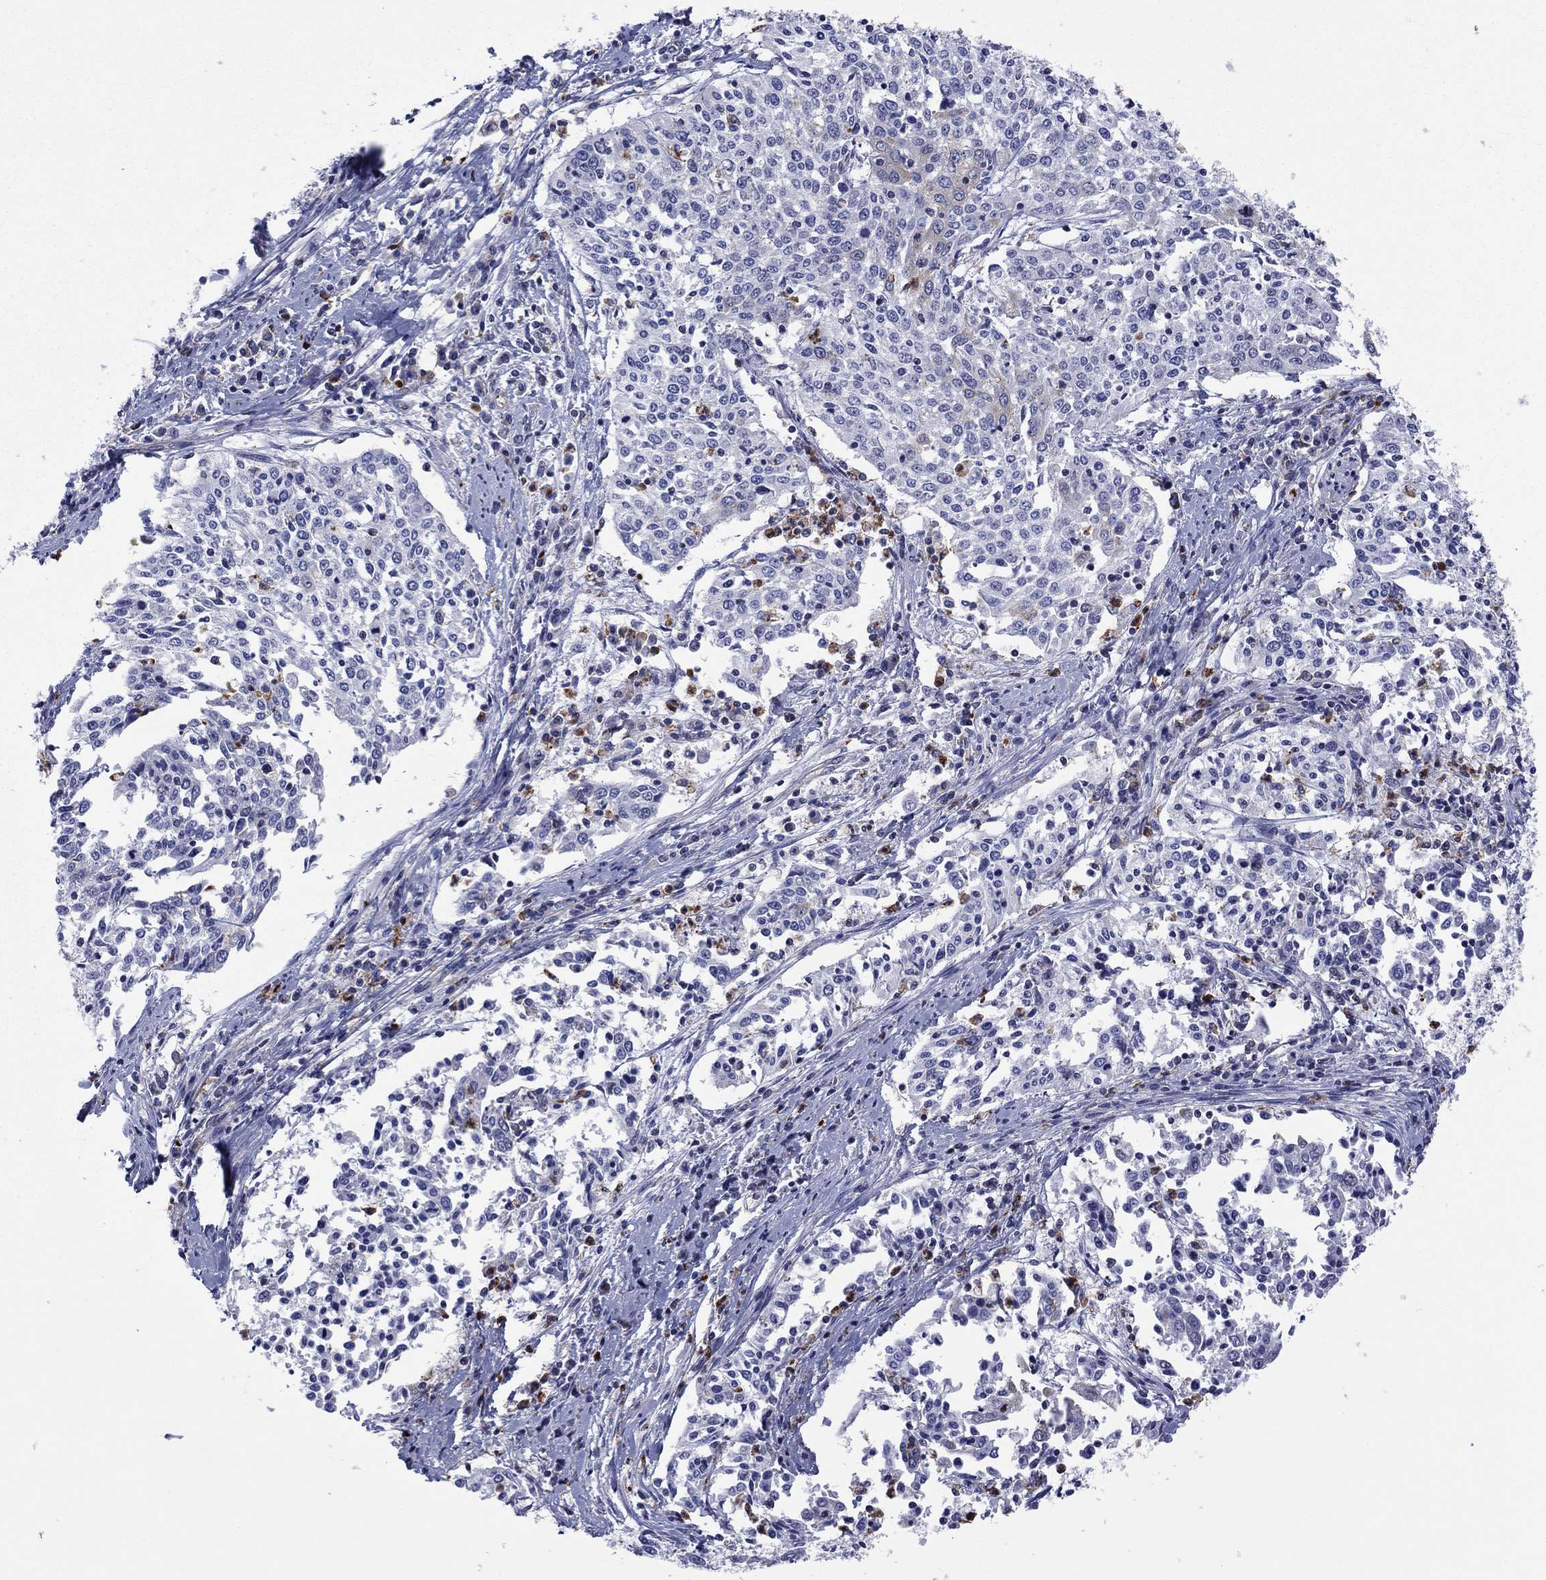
{"staining": {"intensity": "negative", "quantity": "none", "location": "none"}, "tissue": "cervical cancer", "cell_type": "Tumor cells", "image_type": "cancer", "snomed": [{"axis": "morphology", "description": "Squamous cell carcinoma, NOS"}, {"axis": "topography", "description": "Cervix"}], "caption": "Tumor cells show no significant protein staining in squamous cell carcinoma (cervical). (DAB (3,3'-diaminobenzidine) immunohistochemistry, high magnification).", "gene": "GPR155", "patient": {"sex": "female", "age": 41}}